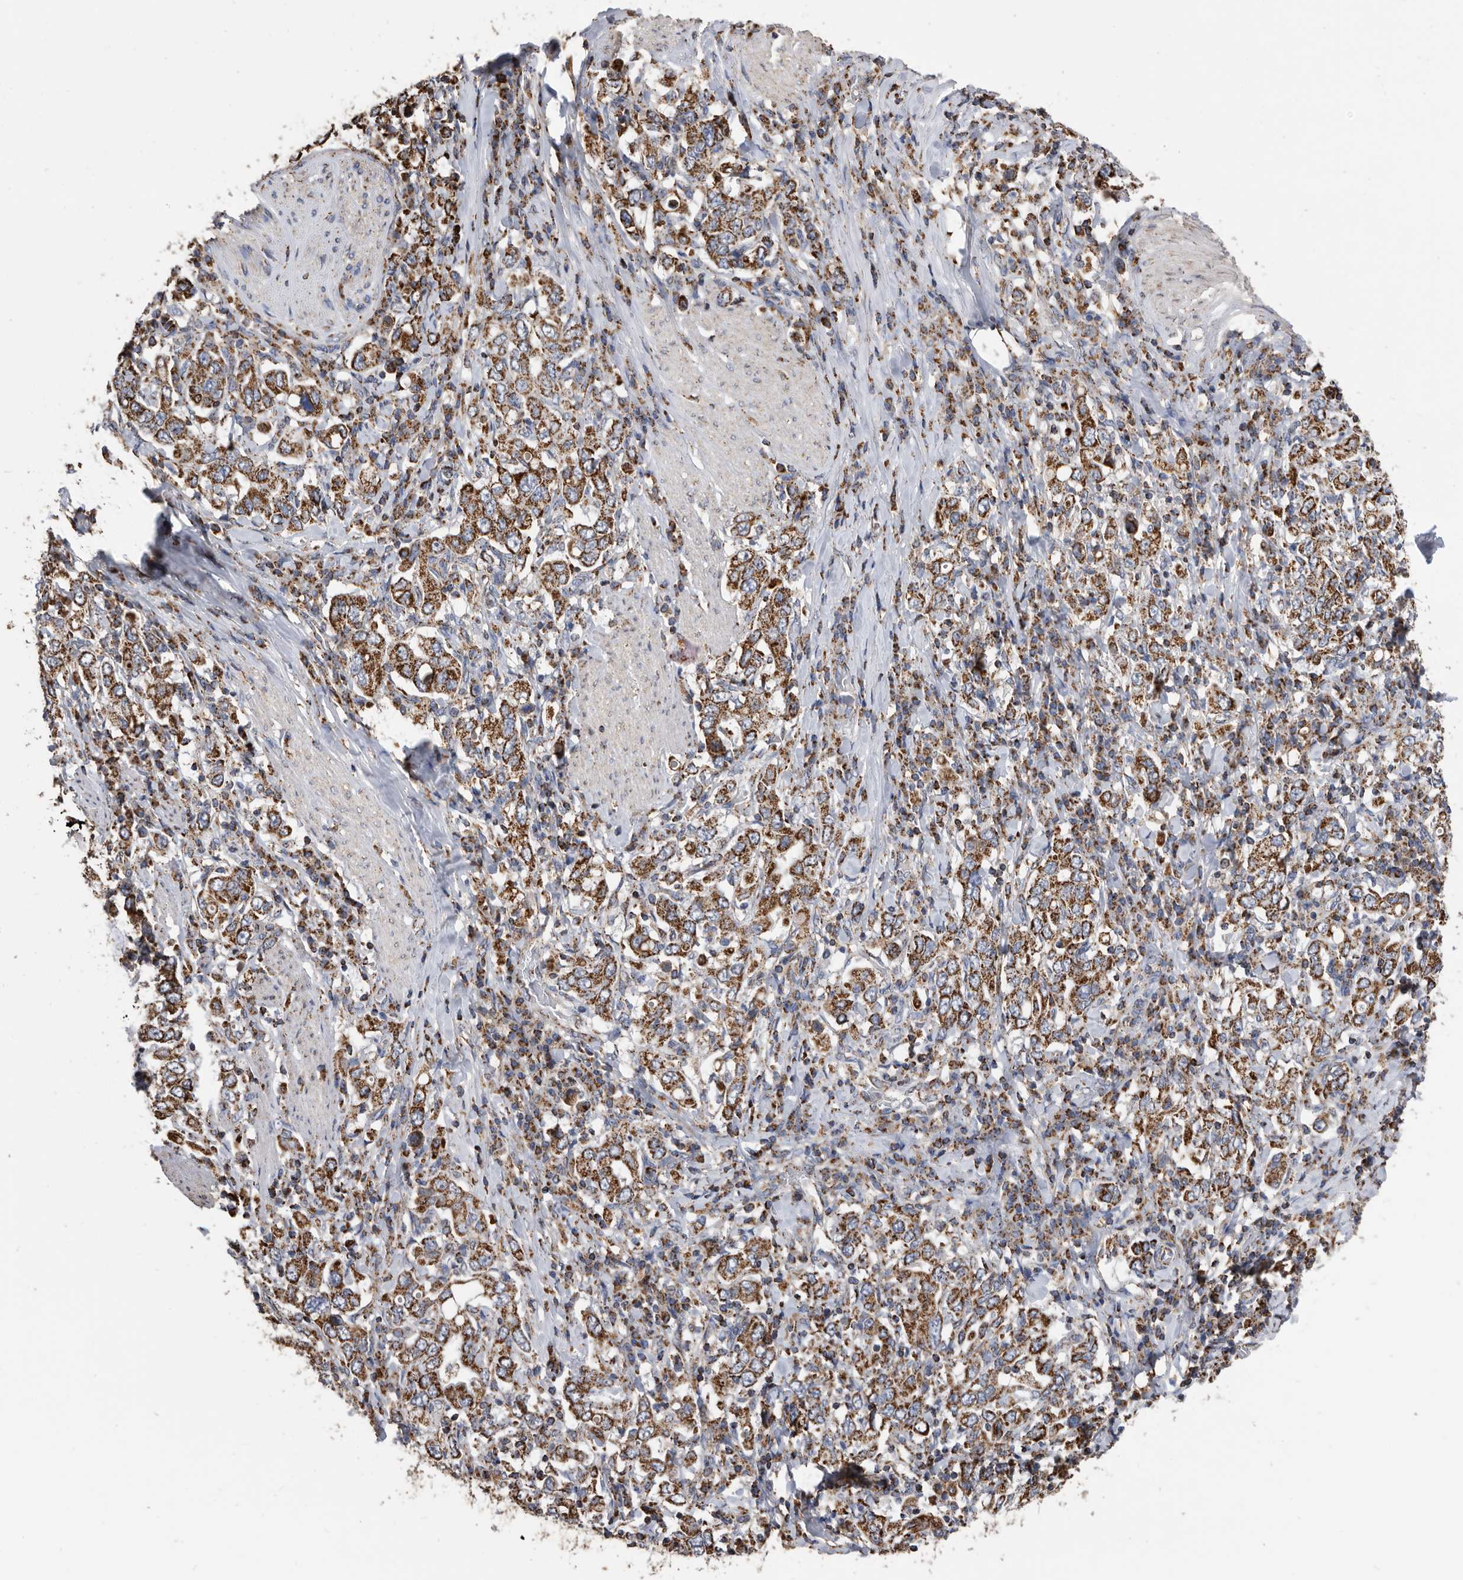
{"staining": {"intensity": "strong", "quantity": ">75%", "location": "cytoplasmic/membranous"}, "tissue": "stomach cancer", "cell_type": "Tumor cells", "image_type": "cancer", "snomed": [{"axis": "morphology", "description": "Adenocarcinoma, NOS"}, {"axis": "topography", "description": "Stomach, upper"}], "caption": "DAB immunohistochemical staining of human stomach cancer (adenocarcinoma) demonstrates strong cytoplasmic/membranous protein expression in about >75% of tumor cells. (Brightfield microscopy of DAB IHC at high magnification).", "gene": "WFDC1", "patient": {"sex": "male", "age": 62}}